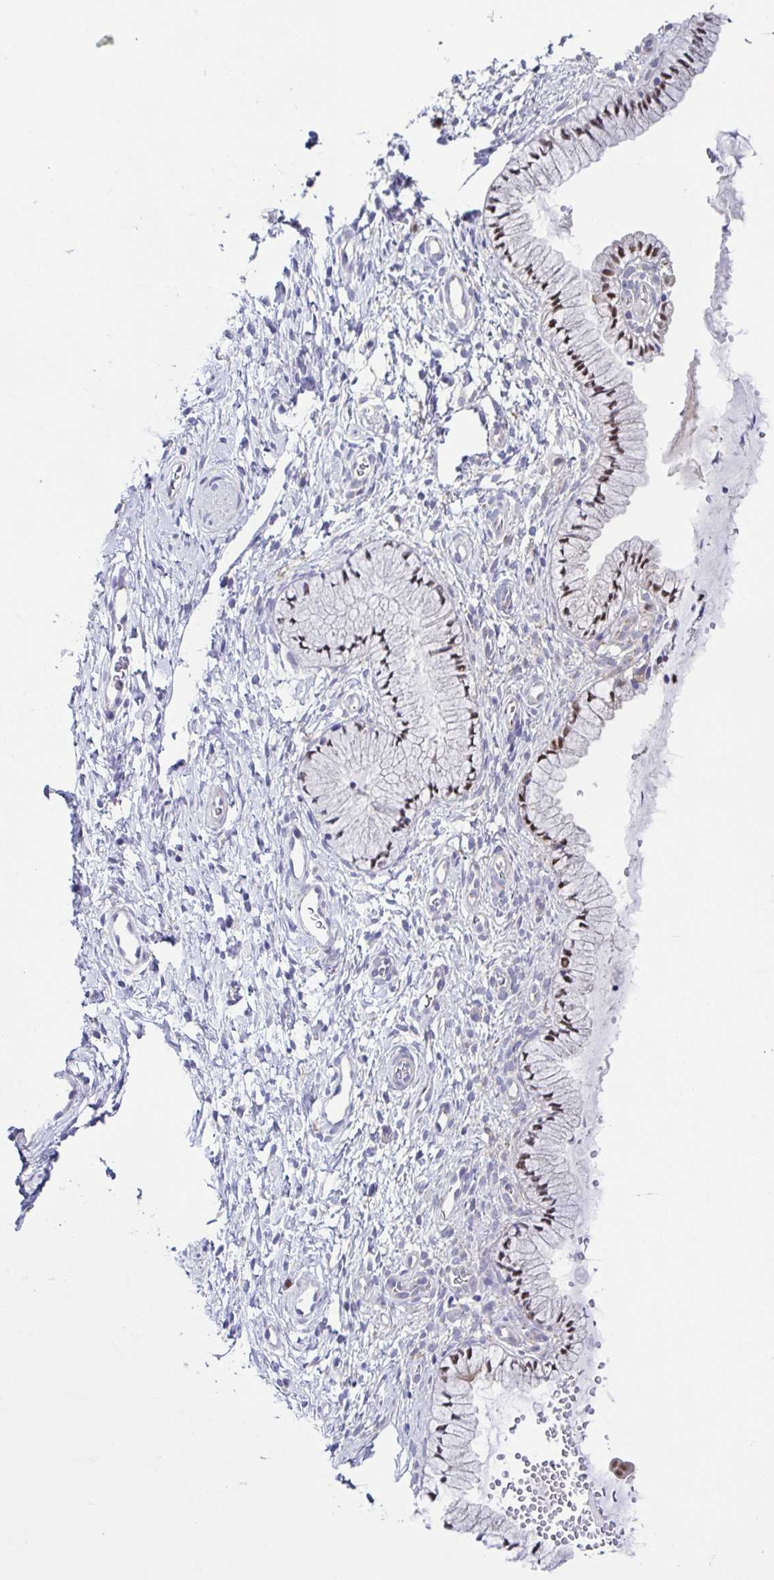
{"staining": {"intensity": "moderate", "quantity": "25%-75%", "location": "nuclear"}, "tissue": "cervix", "cell_type": "Glandular cells", "image_type": "normal", "snomed": [{"axis": "morphology", "description": "Normal tissue, NOS"}, {"axis": "topography", "description": "Cervix"}], "caption": "Glandular cells display medium levels of moderate nuclear staining in about 25%-75% of cells in normal cervix. The staining was performed using DAB (3,3'-diaminobenzidine) to visualize the protein expression in brown, while the nuclei were stained in blue with hematoxylin (Magnification: 20x).", "gene": "UBE2Q1", "patient": {"sex": "female", "age": 36}}